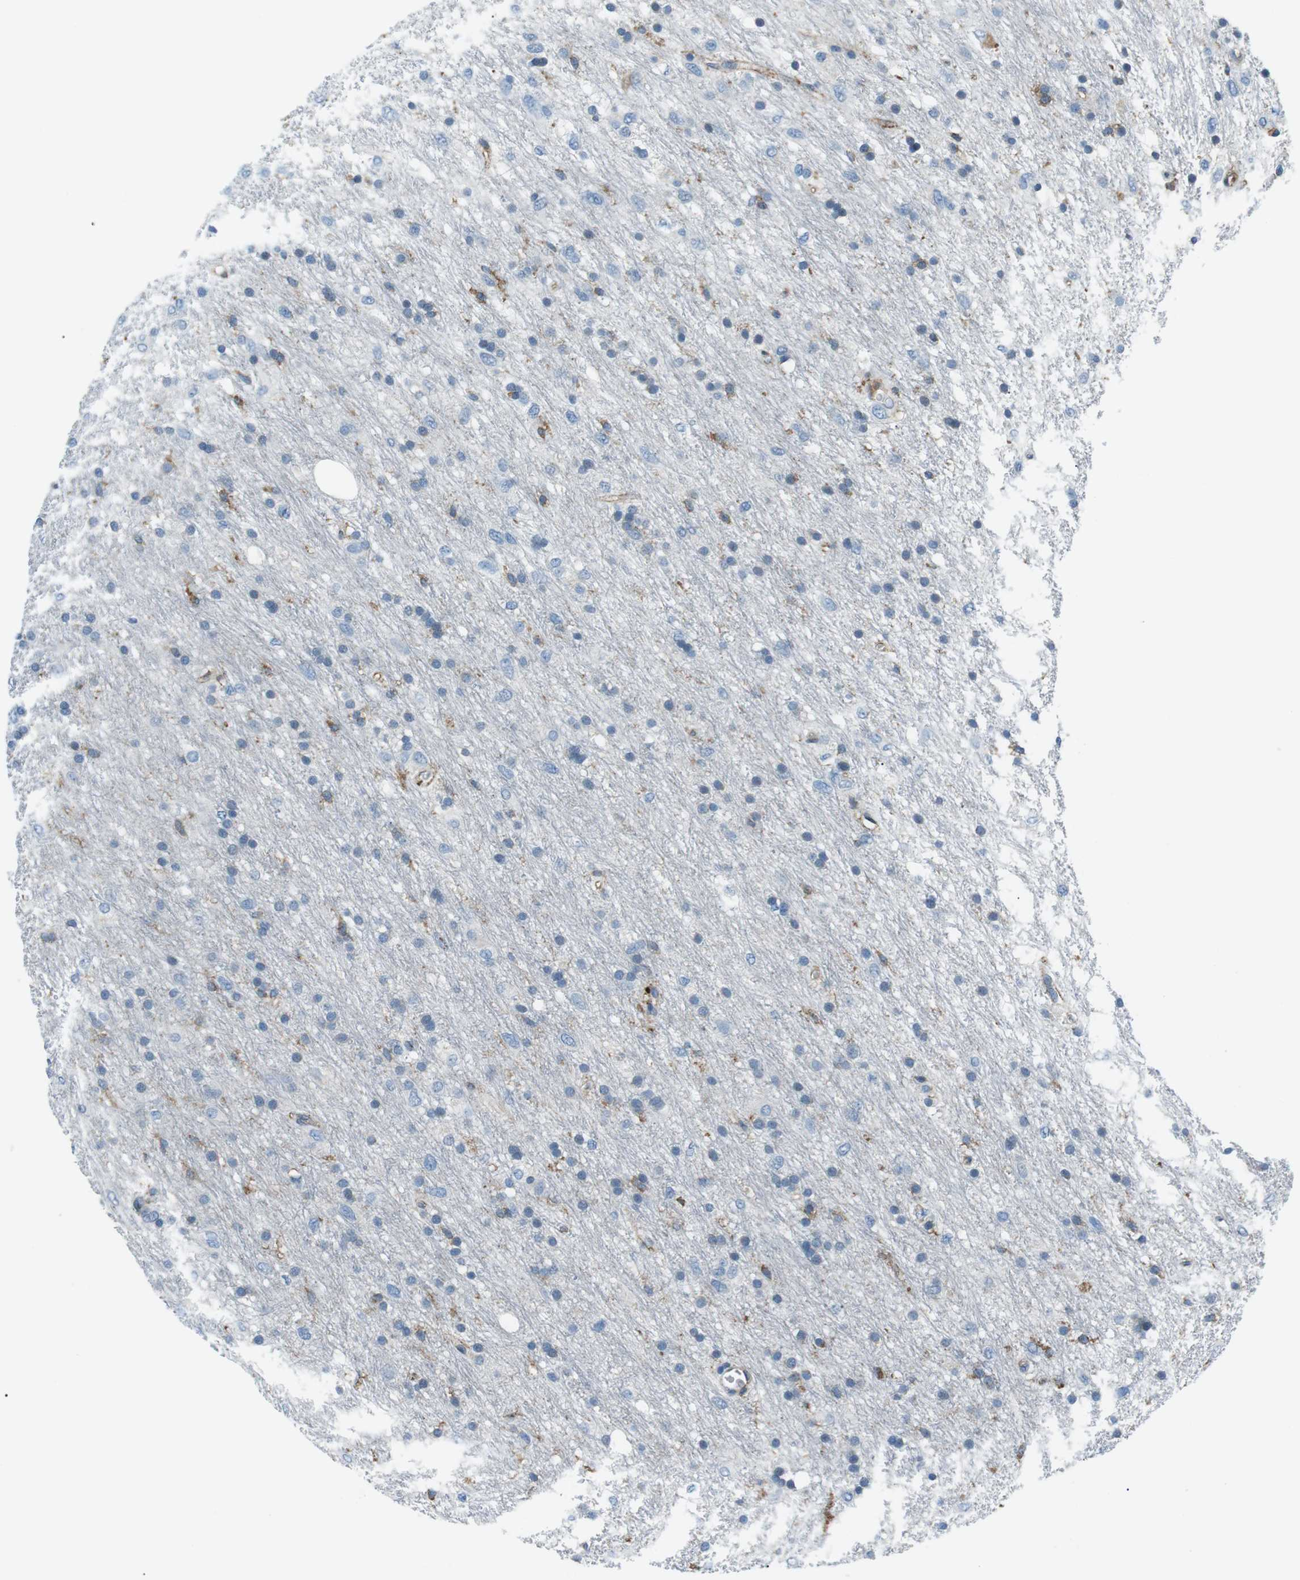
{"staining": {"intensity": "negative", "quantity": "none", "location": "none"}, "tissue": "glioma", "cell_type": "Tumor cells", "image_type": "cancer", "snomed": [{"axis": "morphology", "description": "Glioma, malignant, Low grade"}, {"axis": "topography", "description": "Brain"}], "caption": "The histopathology image exhibits no significant staining in tumor cells of glioma.", "gene": "CSF2RA", "patient": {"sex": "male", "age": 77}}